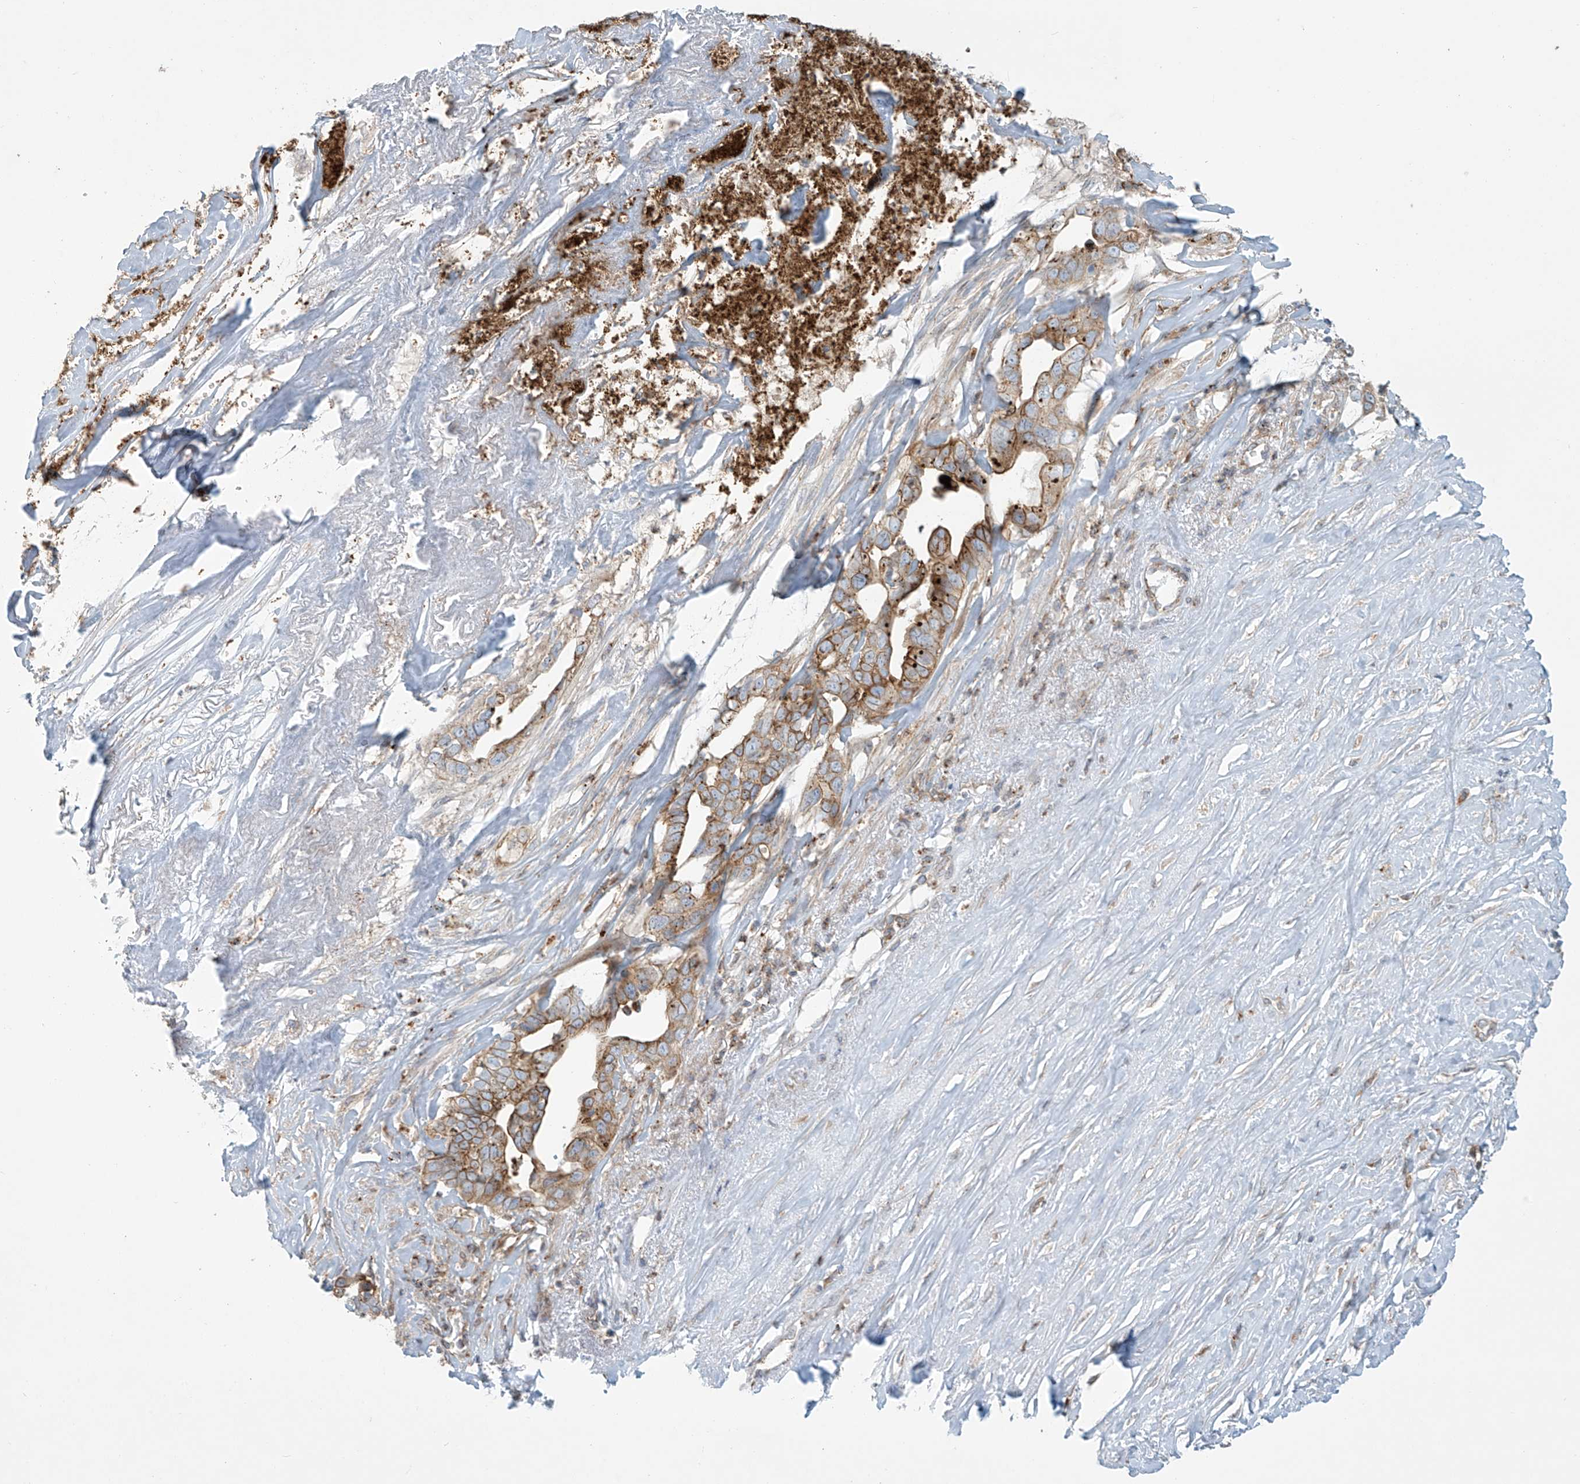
{"staining": {"intensity": "moderate", "quantity": "25%-75%", "location": "cytoplasmic/membranous"}, "tissue": "liver cancer", "cell_type": "Tumor cells", "image_type": "cancer", "snomed": [{"axis": "morphology", "description": "Cholangiocarcinoma"}, {"axis": "topography", "description": "Liver"}], "caption": "The image displays staining of liver cholangiocarcinoma, revealing moderate cytoplasmic/membranous protein positivity (brown color) within tumor cells.", "gene": "LZTS3", "patient": {"sex": "female", "age": 79}}